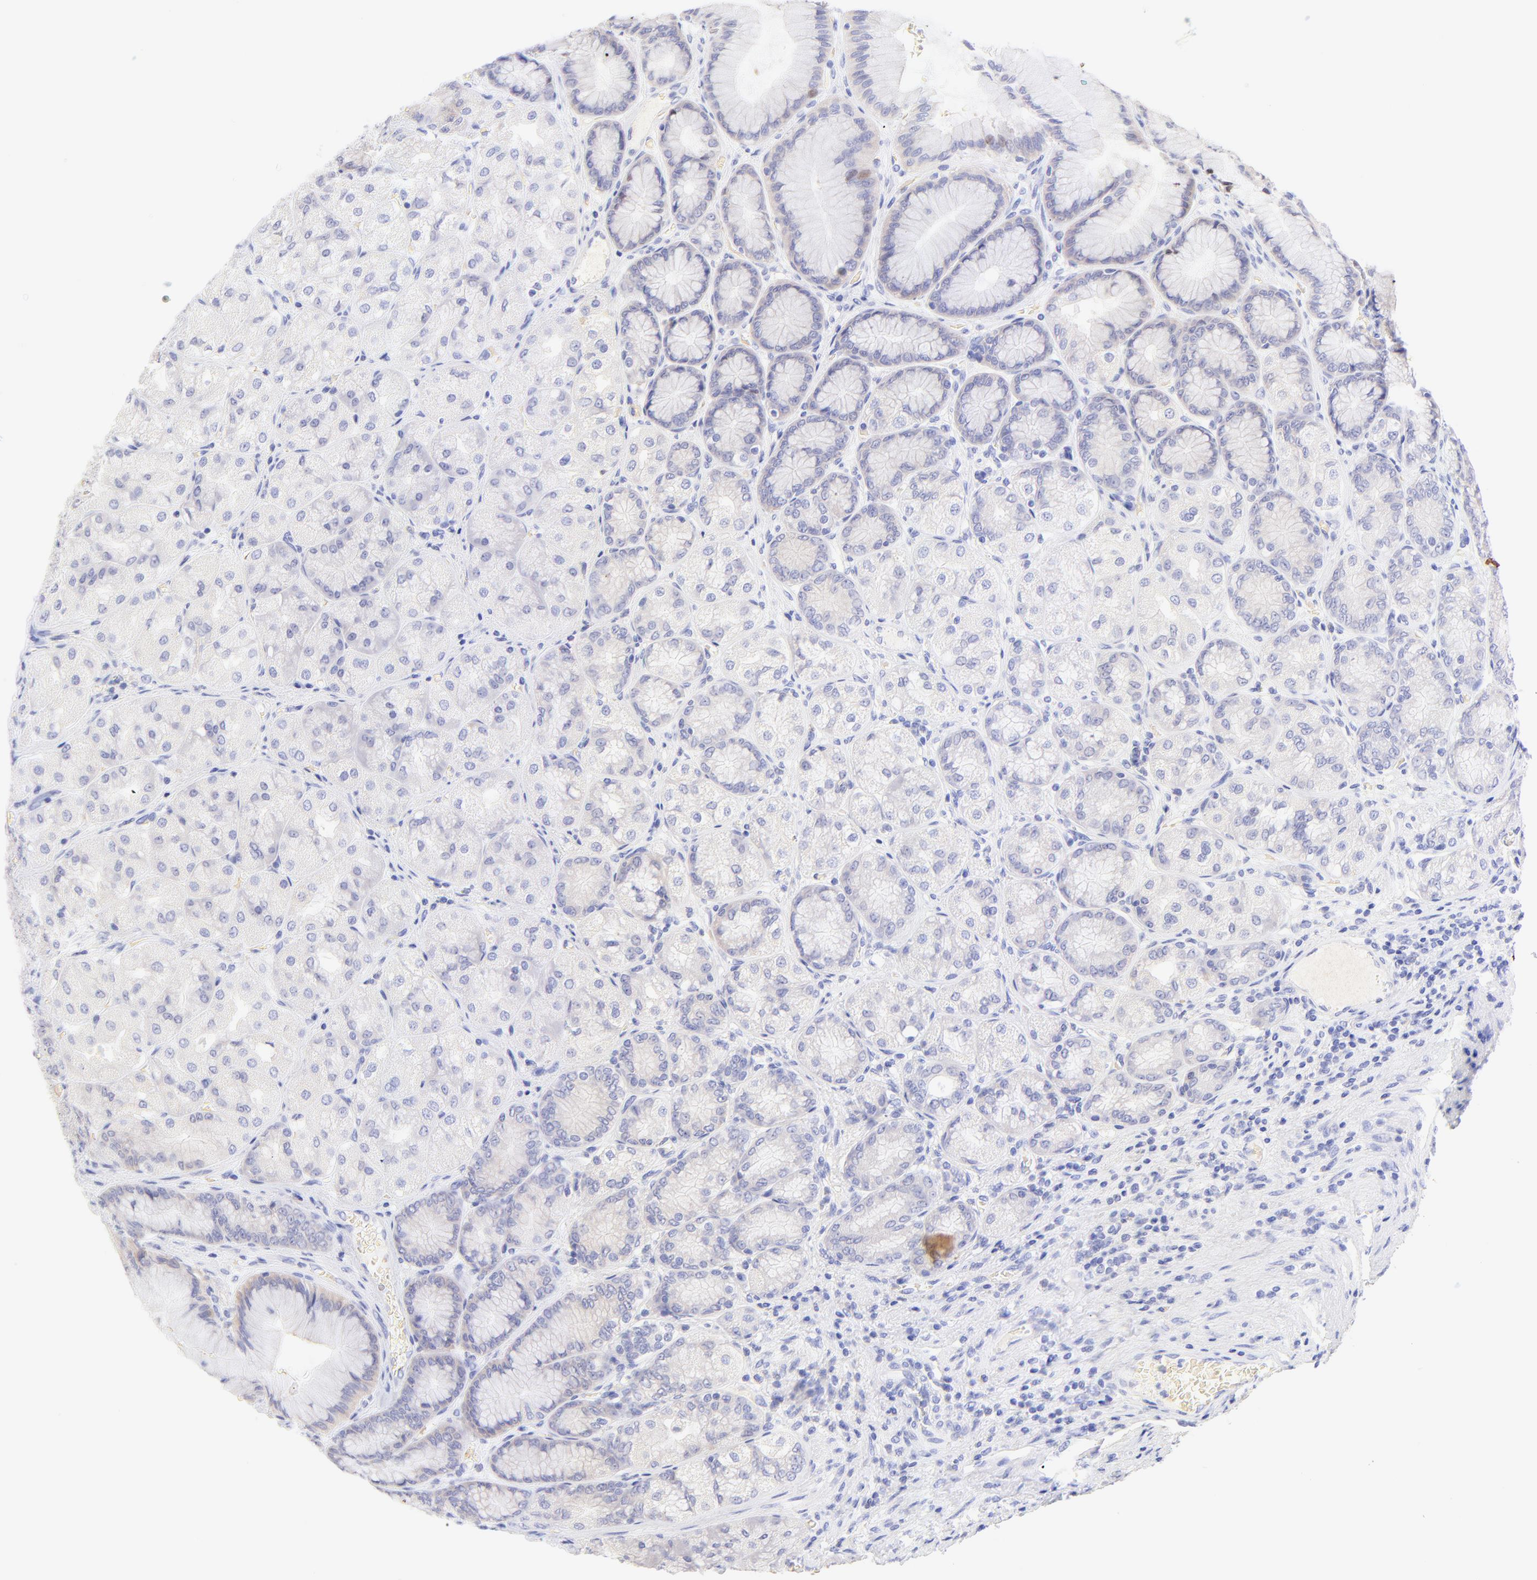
{"staining": {"intensity": "weak", "quantity": "<25%", "location": "cytoplasmic/membranous"}, "tissue": "stomach", "cell_type": "Glandular cells", "image_type": "normal", "snomed": [{"axis": "morphology", "description": "Normal tissue, NOS"}, {"axis": "morphology", "description": "Adenocarcinoma, NOS"}, {"axis": "topography", "description": "Stomach"}, {"axis": "topography", "description": "Stomach, lower"}], "caption": "Immunohistochemistry (IHC) image of unremarkable stomach: human stomach stained with DAB (3,3'-diaminobenzidine) displays no significant protein staining in glandular cells.", "gene": "FRMPD3", "patient": {"sex": "female", "age": 65}}